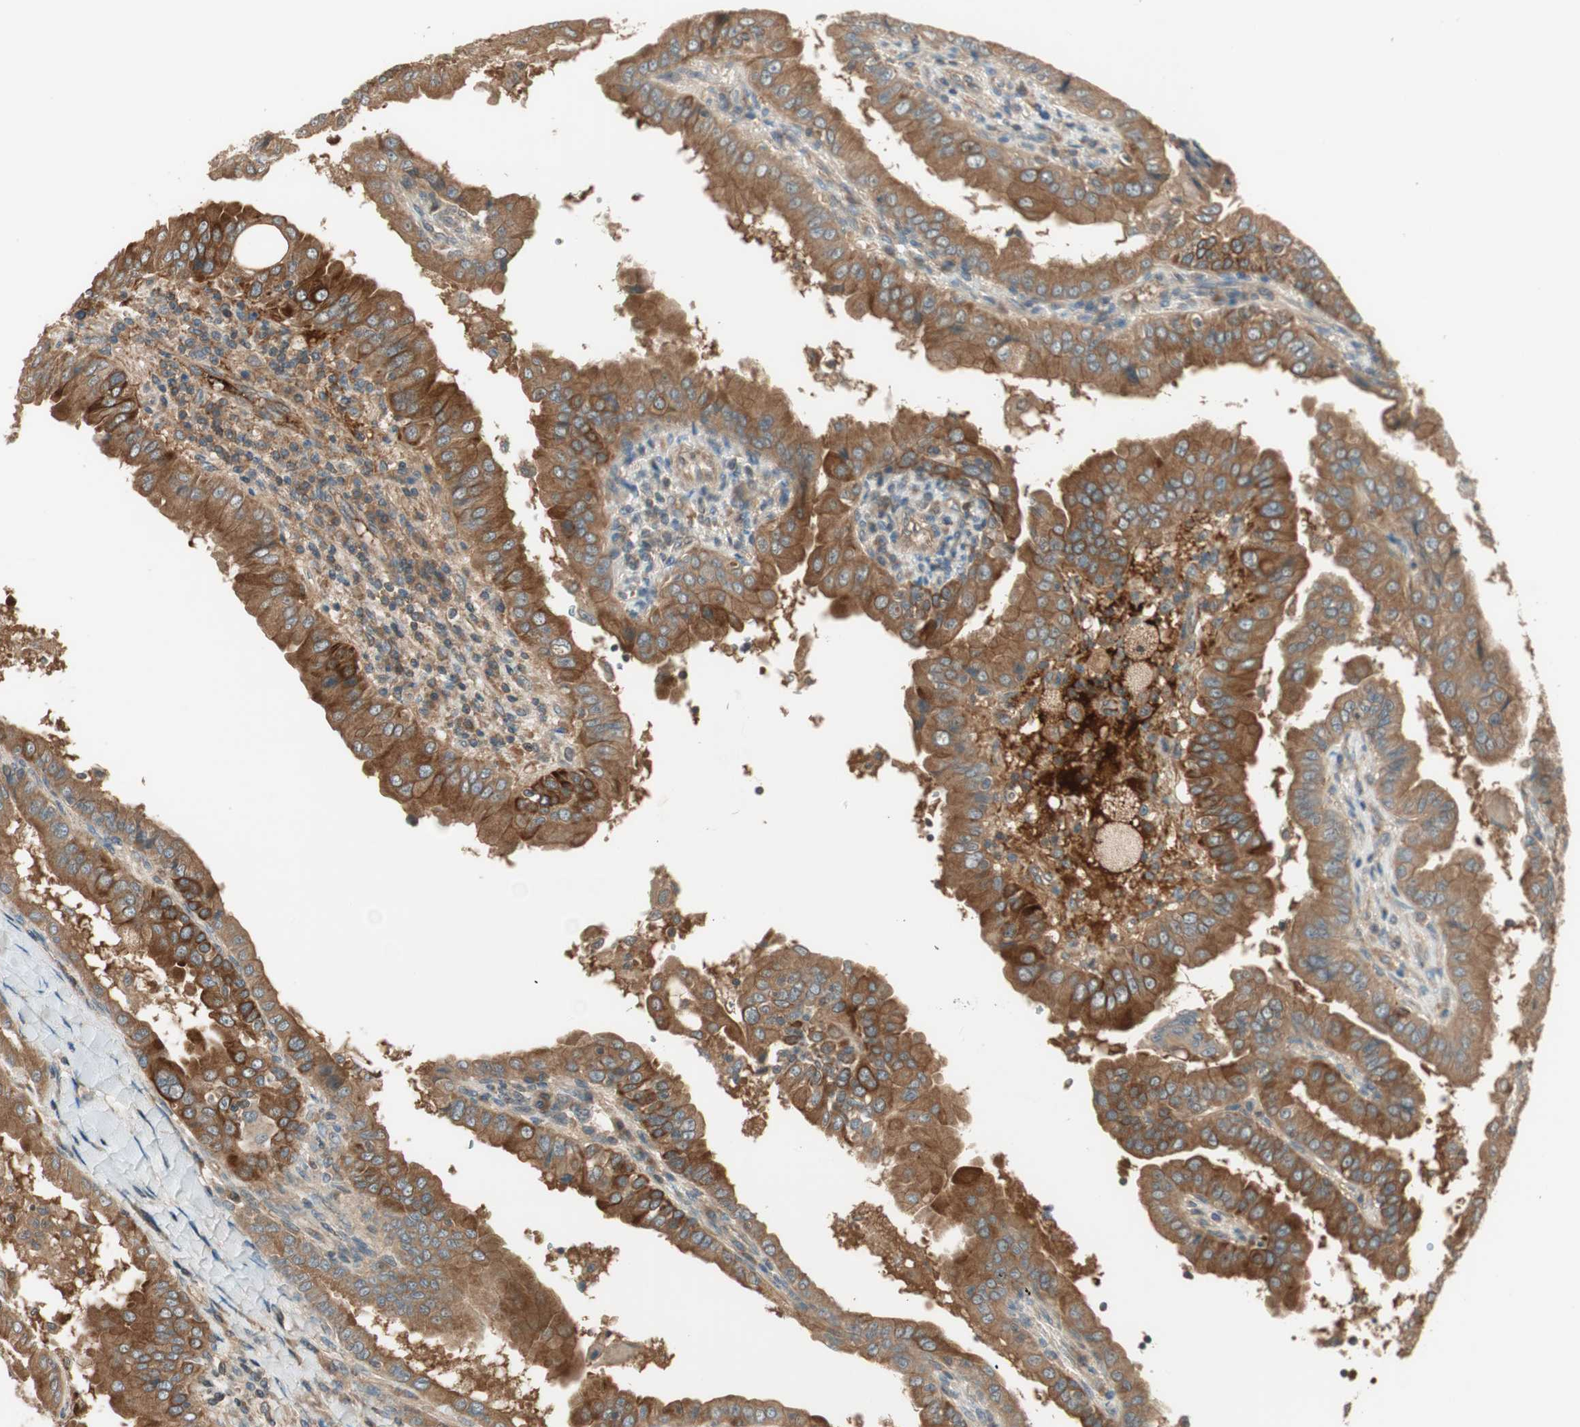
{"staining": {"intensity": "moderate", "quantity": ">75%", "location": "cytoplasmic/membranous"}, "tissue": "thyroid cancer", "cell_type": "Tumor cells", "image_type": "cancer", "snomed": [{"axis": "morphology", "description": "Papillary adenocarcinoma, NOS"}, {"axis": "topography", "description": "Thyroid gland"}], "caption": "Immunohistochemical staining of human thyroid cancer exhibits medium levels of moderate cytoplasmic/membranous protein staining in about >75% of tumor cells.", "gene": "PFDN5", "patient": {"sex": "male", "age": 33}}